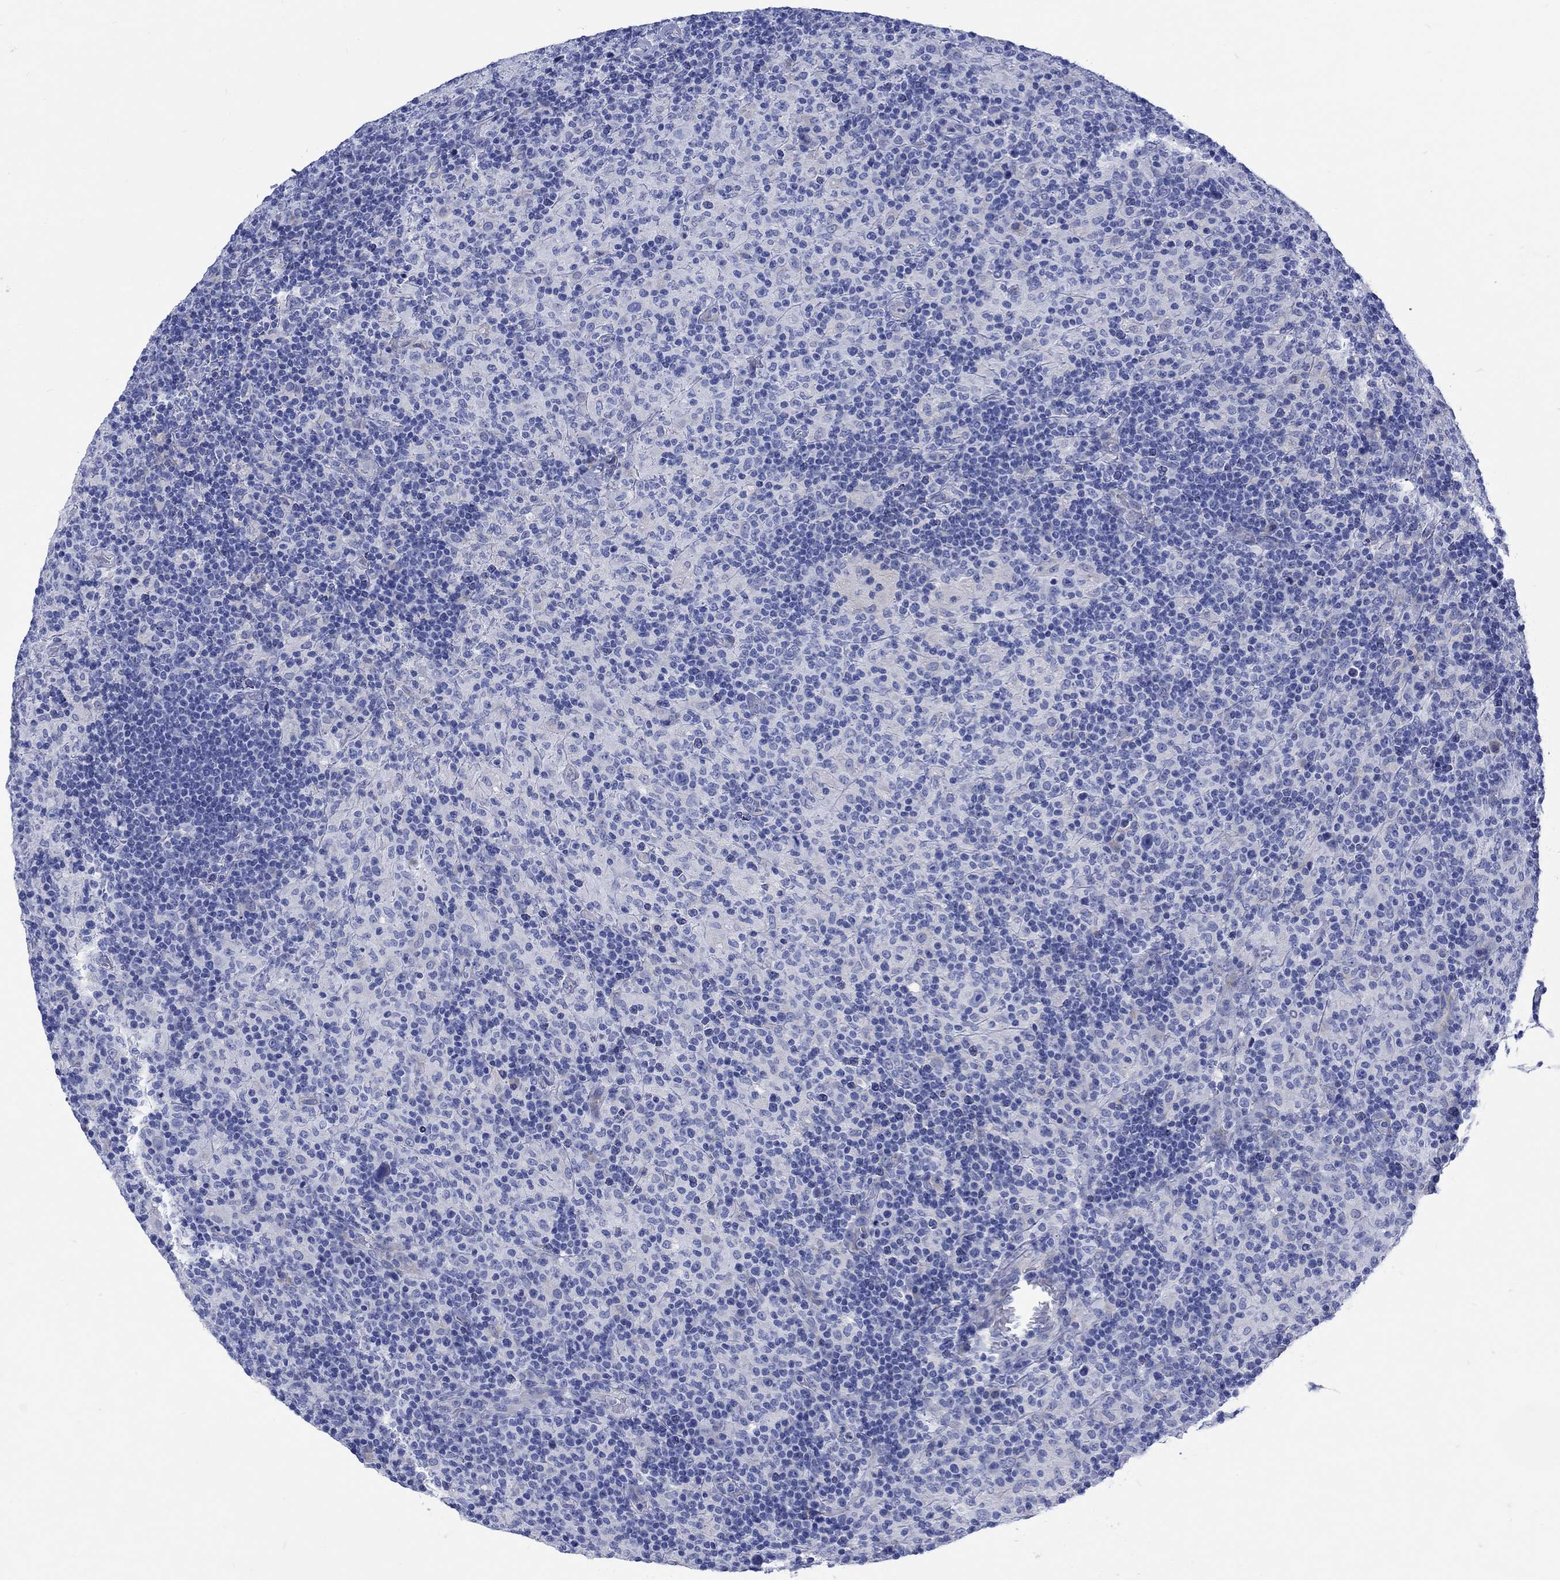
{"staining": {"intensity": "negative", "quantity": "none", "location": "none"}, "tissue": "lymphoma", "cell_type": "Tumor cells", "image_type": "cancer", "snomed": [{"axis": "morphology", "description": "Hodgkin's disease, NOS"}, {"axis": "topography", "description": "Lymph node"}], "caption": "The IHC photomicrograph has no significant positivity in tumor cells of lymphoma tissue. (Brightfield microscopy of DAB IHC at high magnification).", "gene": "MYL1", "patient": {"sex": "male", "age": 70}}